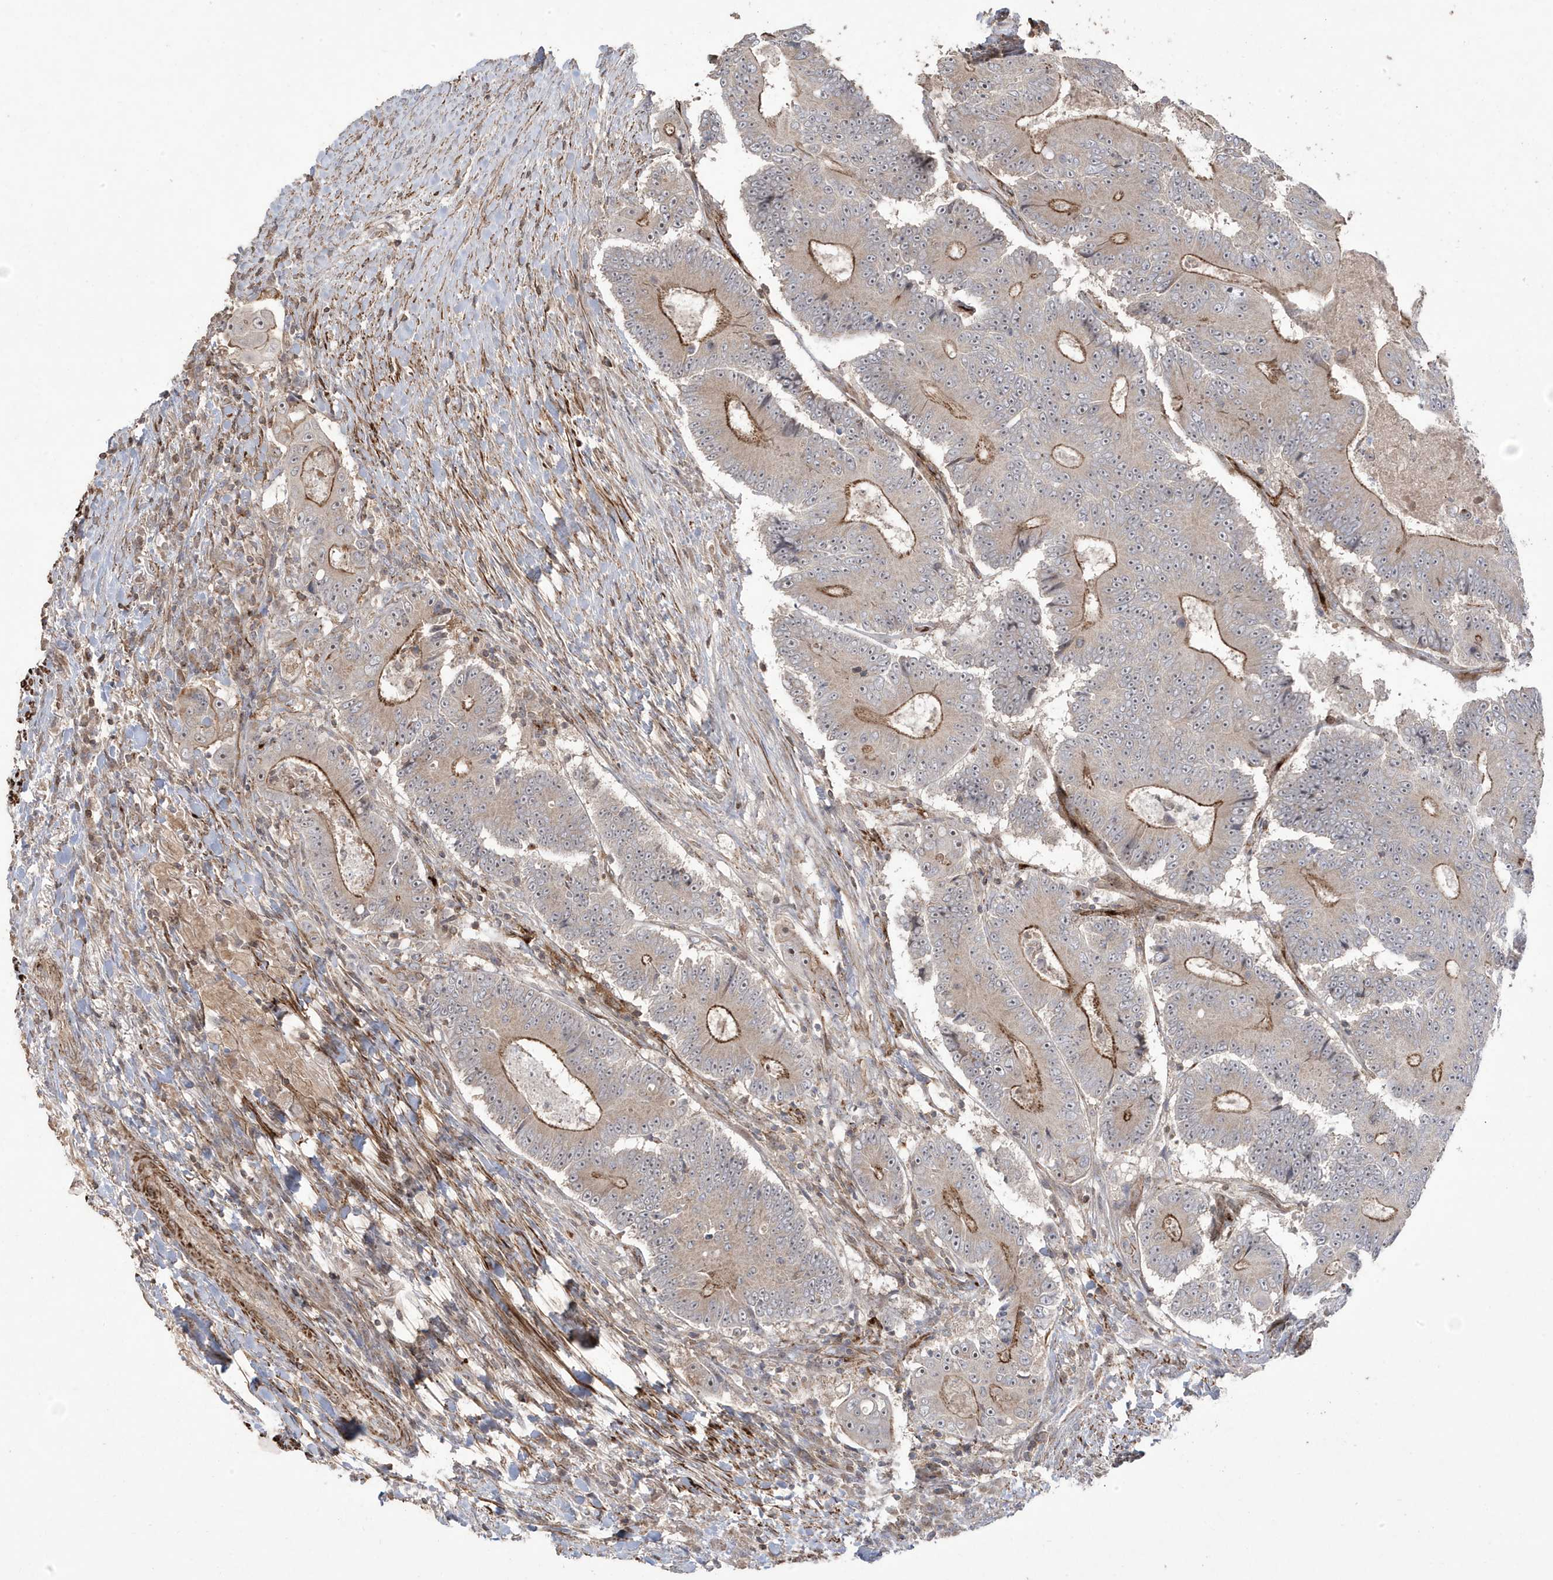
{"staining": {"intensity": "moderate", "quantity": "<25%", "location": "cytoplasmic/membranous"}, "tissue": "colorectal cancer", "cell_type": "Tumor cells", "image_type": "cancer", "snomed": [{"axis": "morphology", "description": "Adenocarcinoma, NOS"}, {"axis": "topography", "description": "Colon"}], "caption": "This is an image of IHC staining of colorectal cancer, which shows moderate expression in the cytoplasmic/membranous of tumor cells.", "gene": "CETN3", "patient": {"sex": "male", "age": 83}}